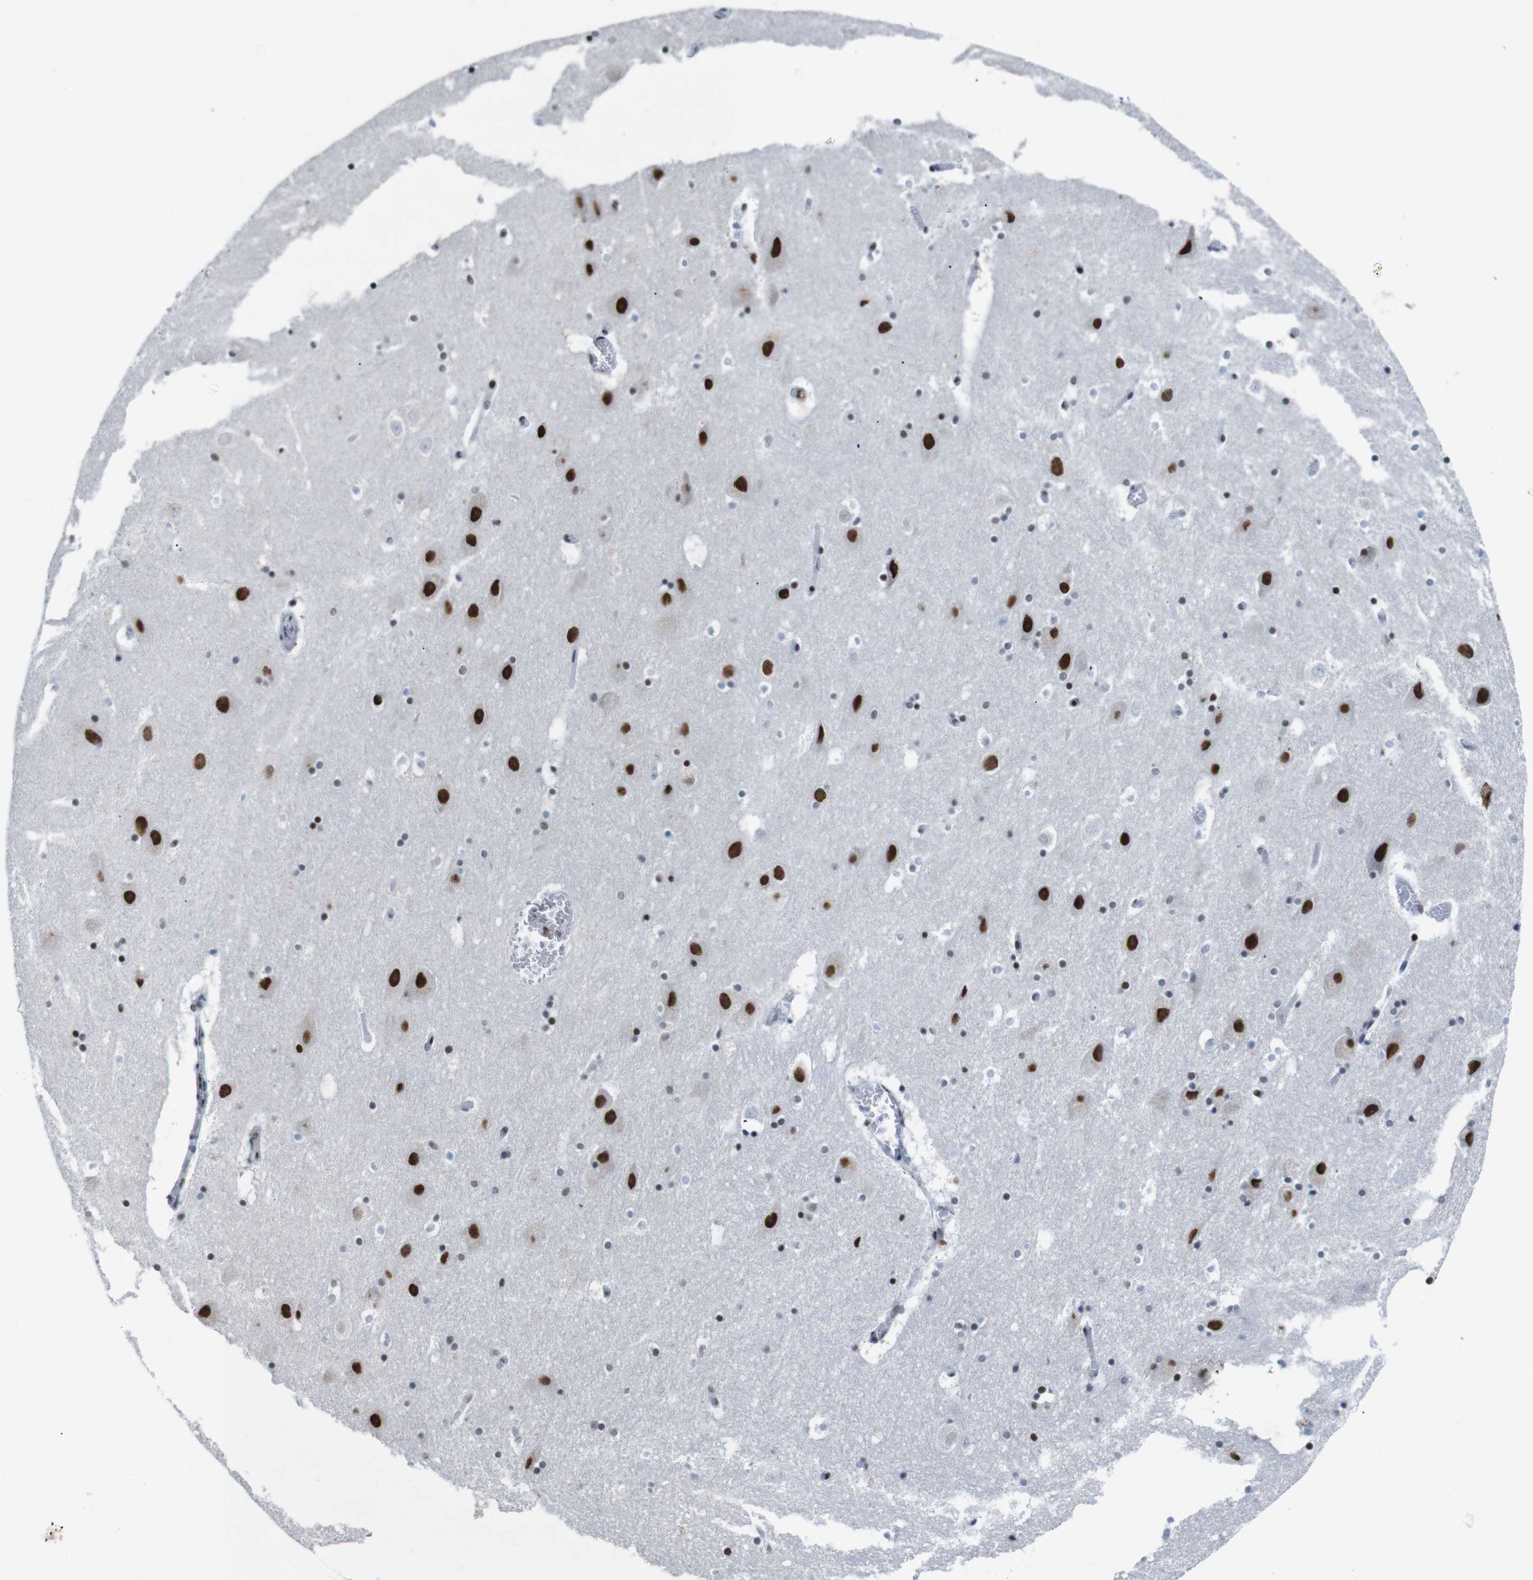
{"staining": {"intensity": "strong", "quantity": "<25%", "location": "nuclear"}, "tissue": "hippocampus", "cell_type": "Glial cells", "image_type": "normal", "snomed": [{"axis": "morphology", "description": "Normal tissue, NOS"}, {"axis": "topography", "description": "Hippocampus"}], "caption": "Strong nuclear positivity for a protein is present in about <25% of glial cells of unremarkable hippocampus using immunohistochemistry (IHC).", "gene": "PIP4P2", "patient": {"sex": "male", "age": 45}}